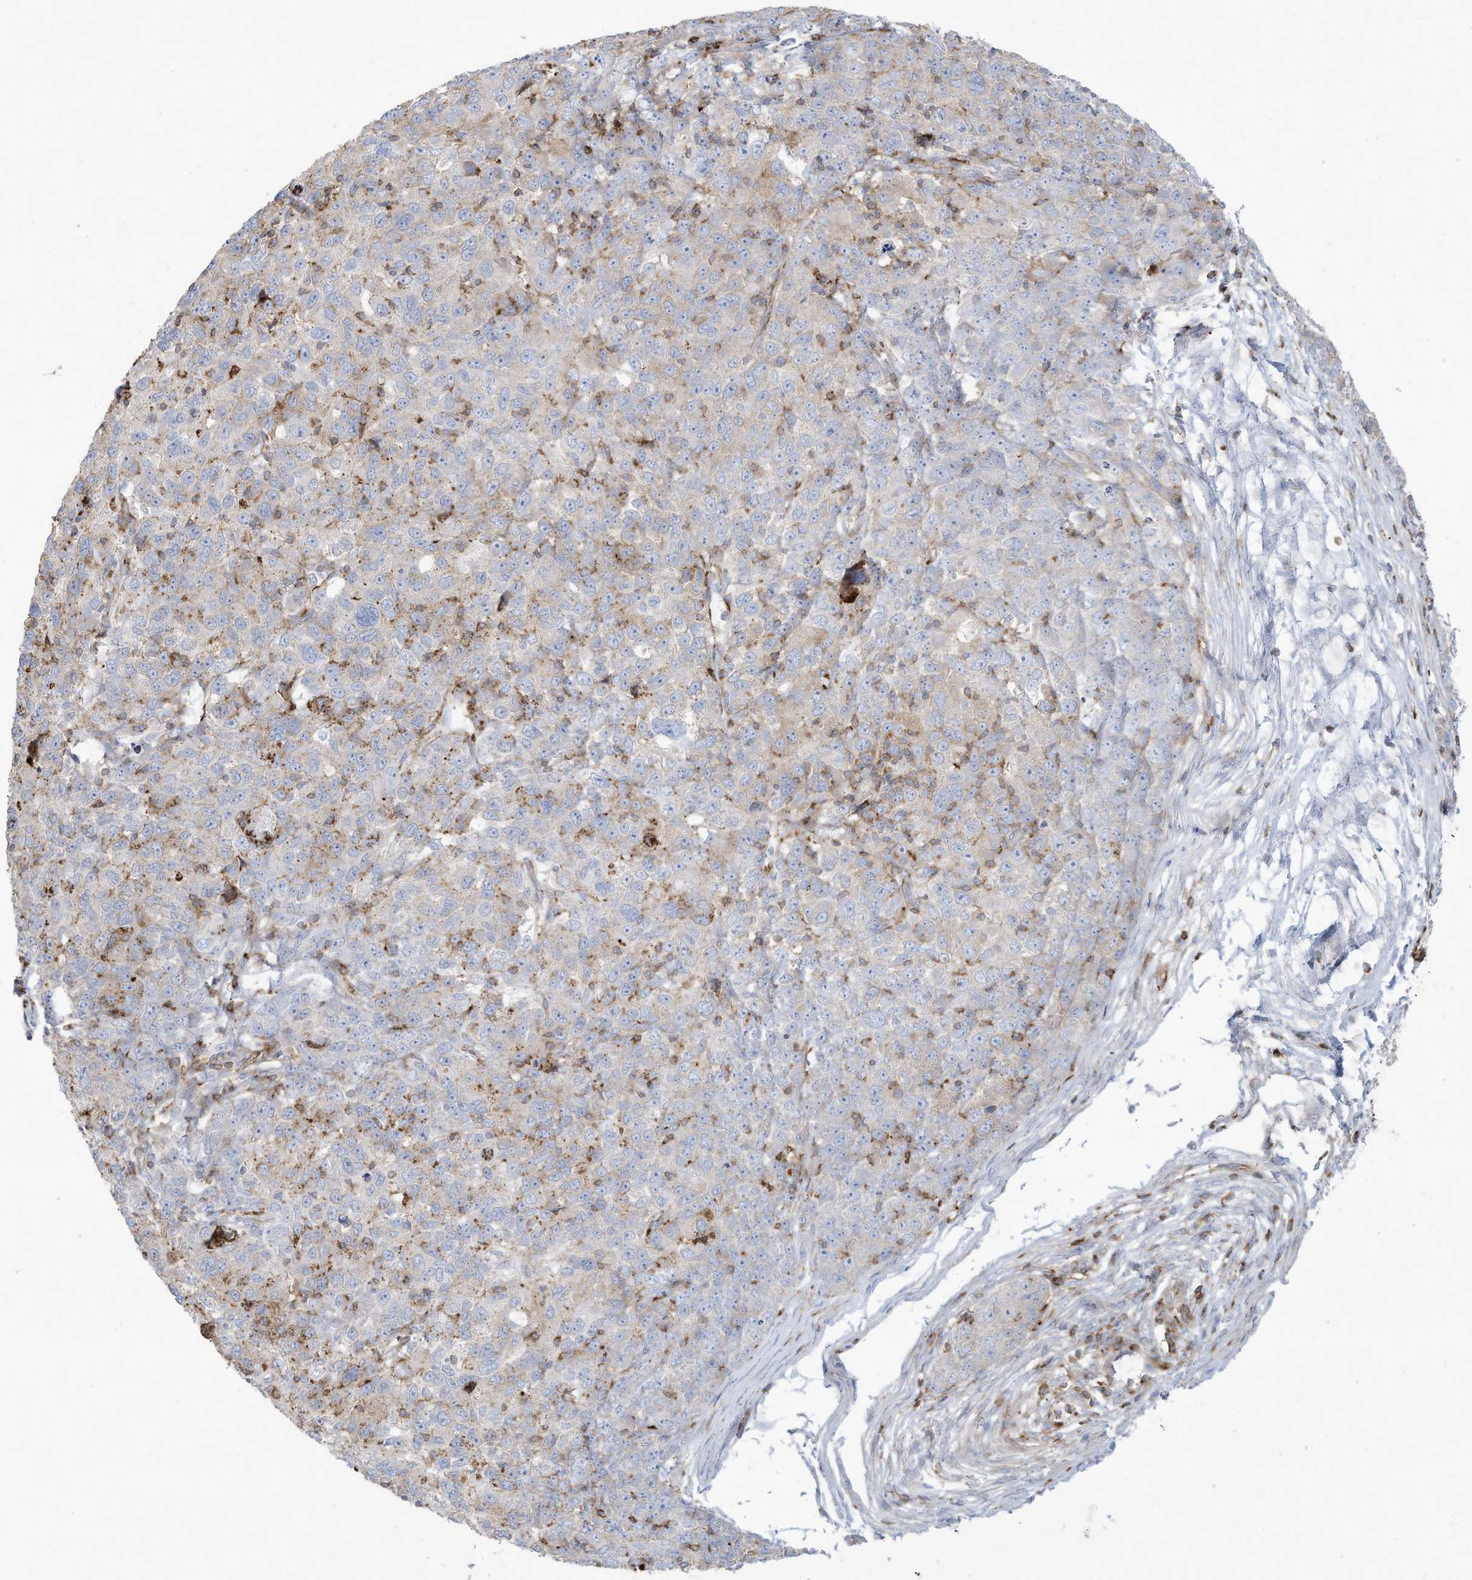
{"staining": {"intensity": "weak", "quantity": "25%-75%", "location": "cytoplasmic/membranous"}, "tissue": "ovarian cancer", "cell_type": "Tumor cells", "image_type": "cancer", "snomed": [{"axis": "morphology", "description": "Carcinoma, endometroid"}, {"axis": "topography", "description": "Ovary"}], "caption": "Weak cytoplasmic/membranous positivity is appreciated in approximately 25%-75% of tumor cells in ovarian endometroid carcinoma.", "gene": "THNSL2", "patient": {"sex": "female", "age": 42}}